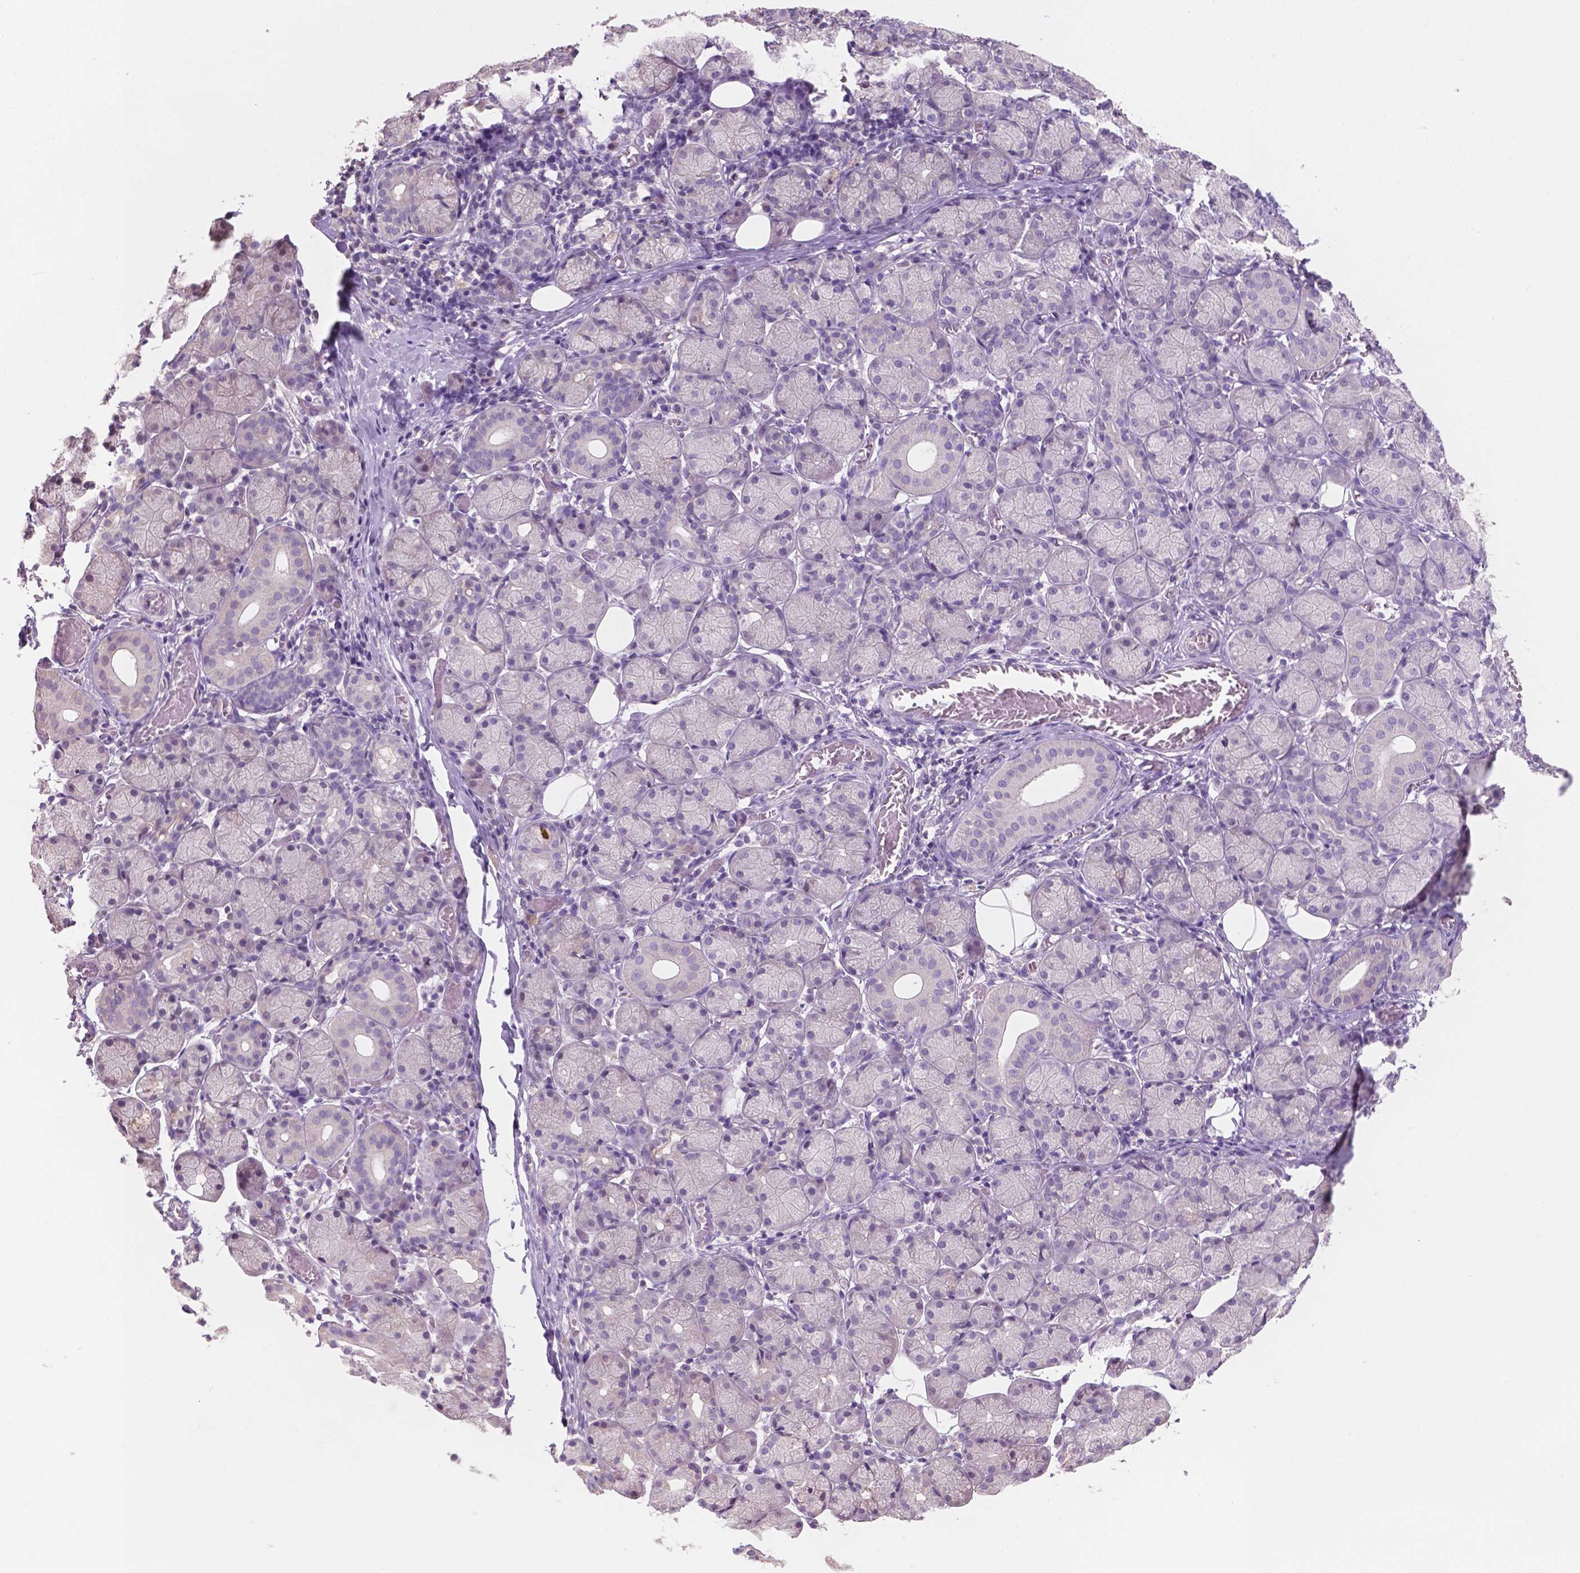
{"staining": {"intensity": "negative", "quantity": "none", "location": "none"}, "tissue": "salivary gland", "cell_type": "Glandular cells", "image_type": "normal", "snomed": [{"axis": "morphology", "description": "Normal tissue, NOS"}, {"axis": "topography", "description": "Salivary gland"}, {"axis": "topography", "description": "Peripheral nerve tissue"}], "caption": "Benign salivary gland was stained to show a protein in brown. There is no significant staining in glandular cells. (Stains: DAB (3,3'-diaminobenzidine) IHC with hematoxylin counter stain, Microscopy: brightfield microscopy at high magnification).", "gene": "SBSN", "patient": {"sex": "female", "age": 24}}